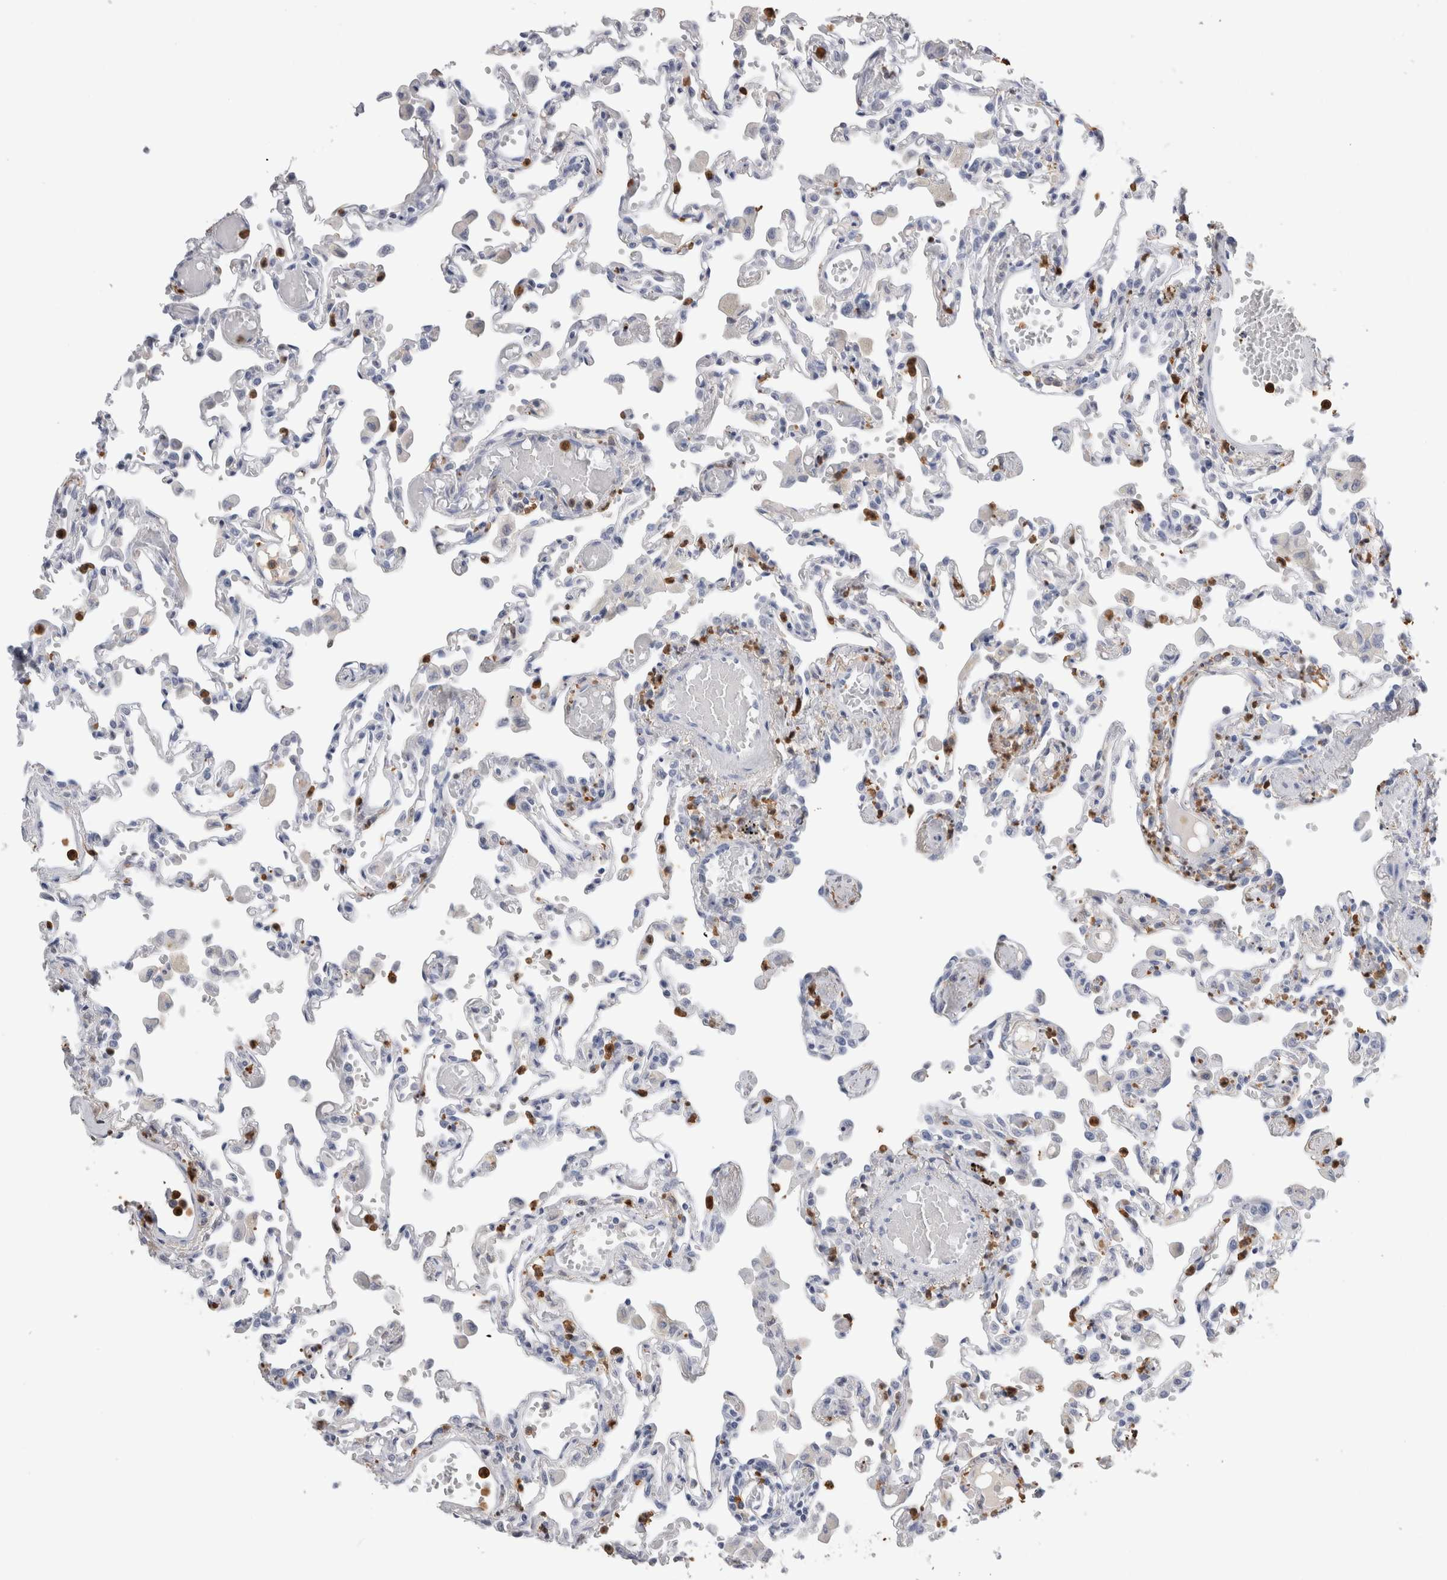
{"staining": {"intensity": "negative", "quantity": "none", "location": "none"}, "tissue": "lung", "cell_type": "Alveolar cells", "image_type": "normal", "snomed": [{"axis": "morphology", "description": "Normal tissue, NOS"}, {"axis": "topography", "description": "Bronchus"}, {"axis": "topography", "description": "Lung"}], "caption": "DAB (3,3'-diaminobenzidine) immunohistochemical staining of benign lung shows no significant positivity in alveolar cells. The staining was performed using DAB (3,3'-diaminobenzidine) to visualize the protein expression in brown, while the nuclei were stained in blue with hematoxylin (Magnification: 20x).", "gene": "S100A12", "patient": {"sex": "female", "age": 49}}